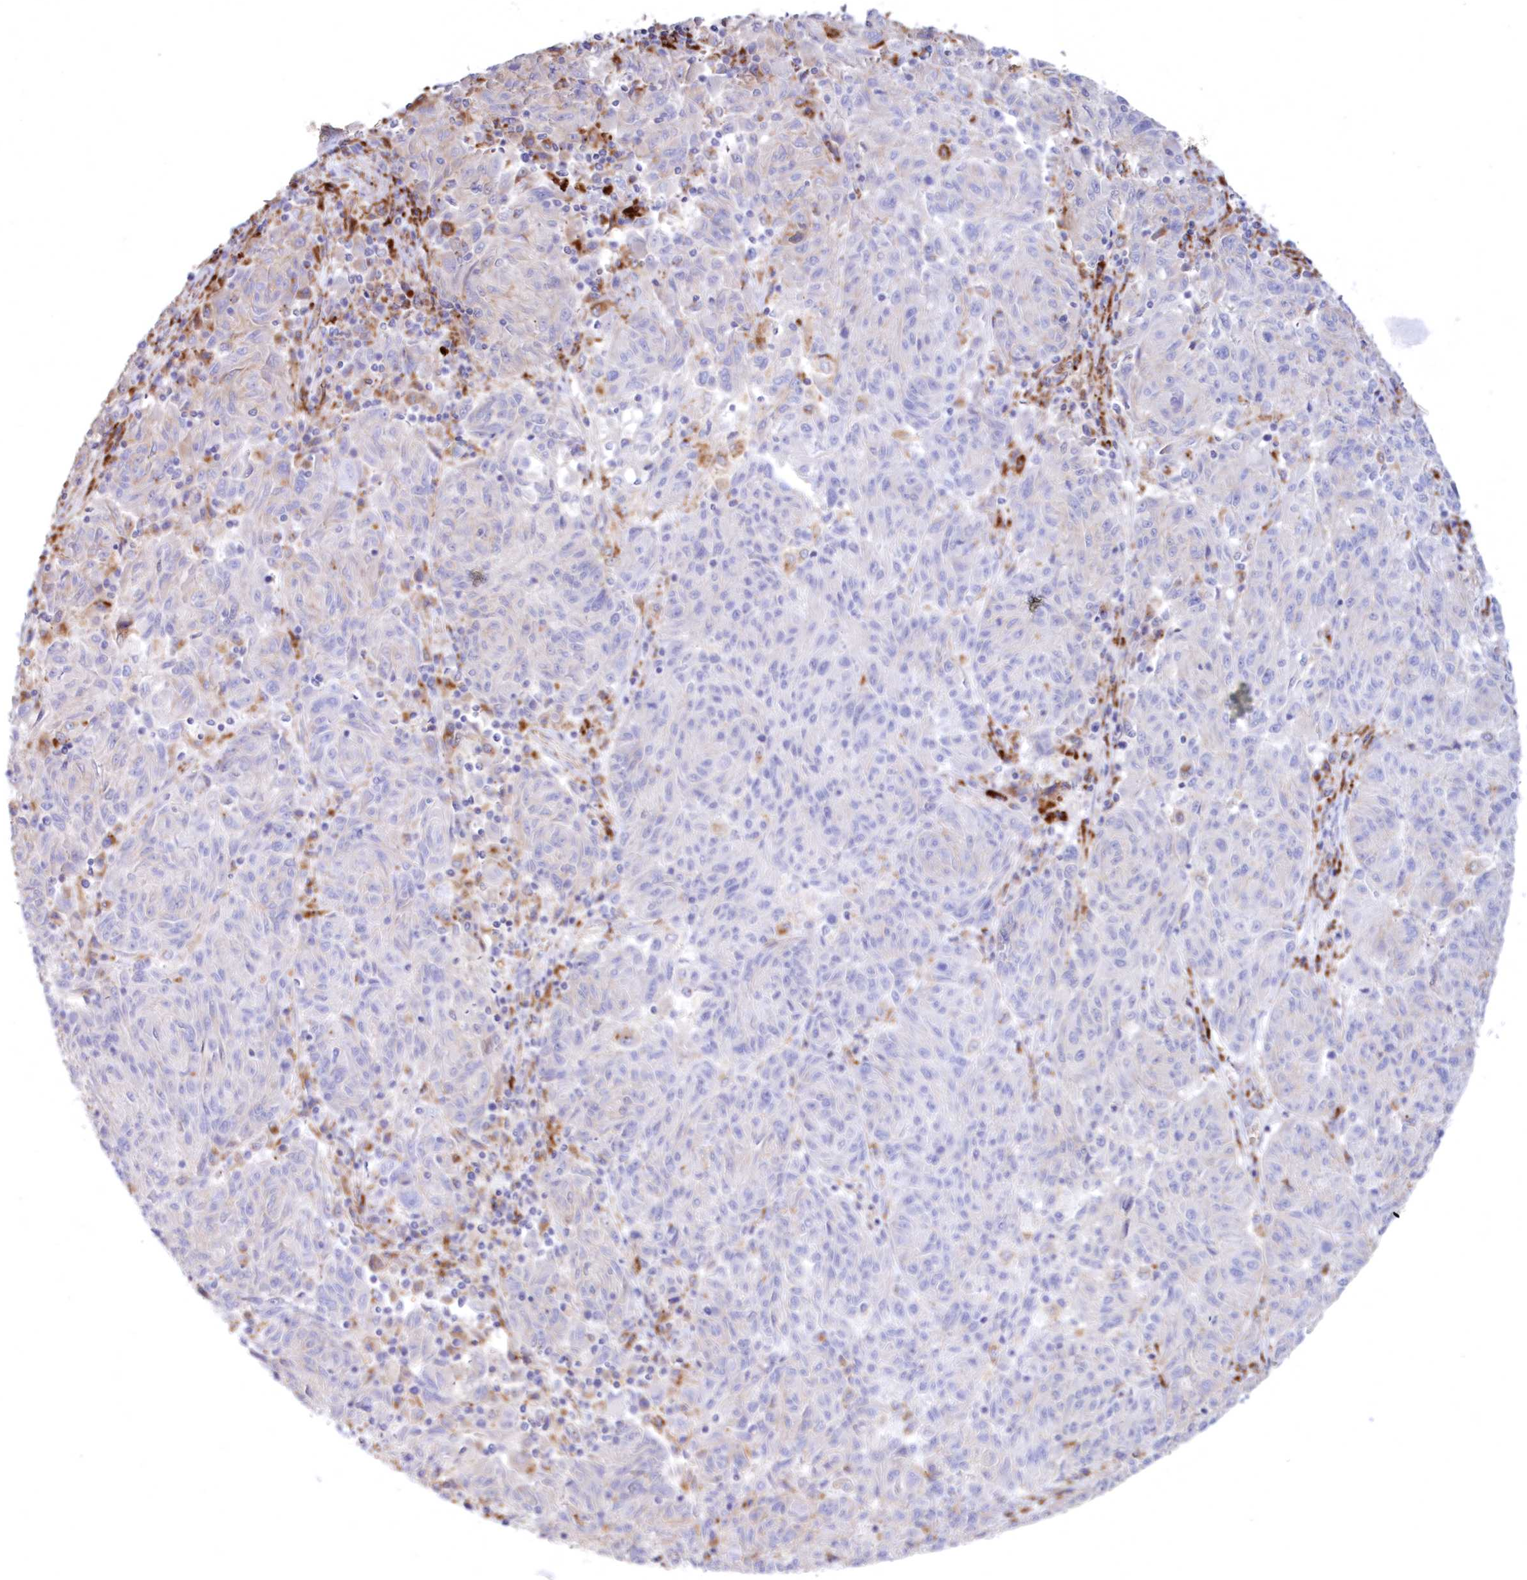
{"staining": {"intensity": "negative", "quantity": "none", "location": "none"}, "tissue": "melanoma", "cell_type": "Tumor cells", "image_type": "cancer", "snomed": [{"axis": "morphology", "description": "Malignant melanoma, NOS"}, {"axis": "topography", "description": "Skin"}], "caption": "The image displays no staining of tumor cells in malignant melanoma.", "gene": "TPP1", "patient": {"sex": "male", "age": 53}}